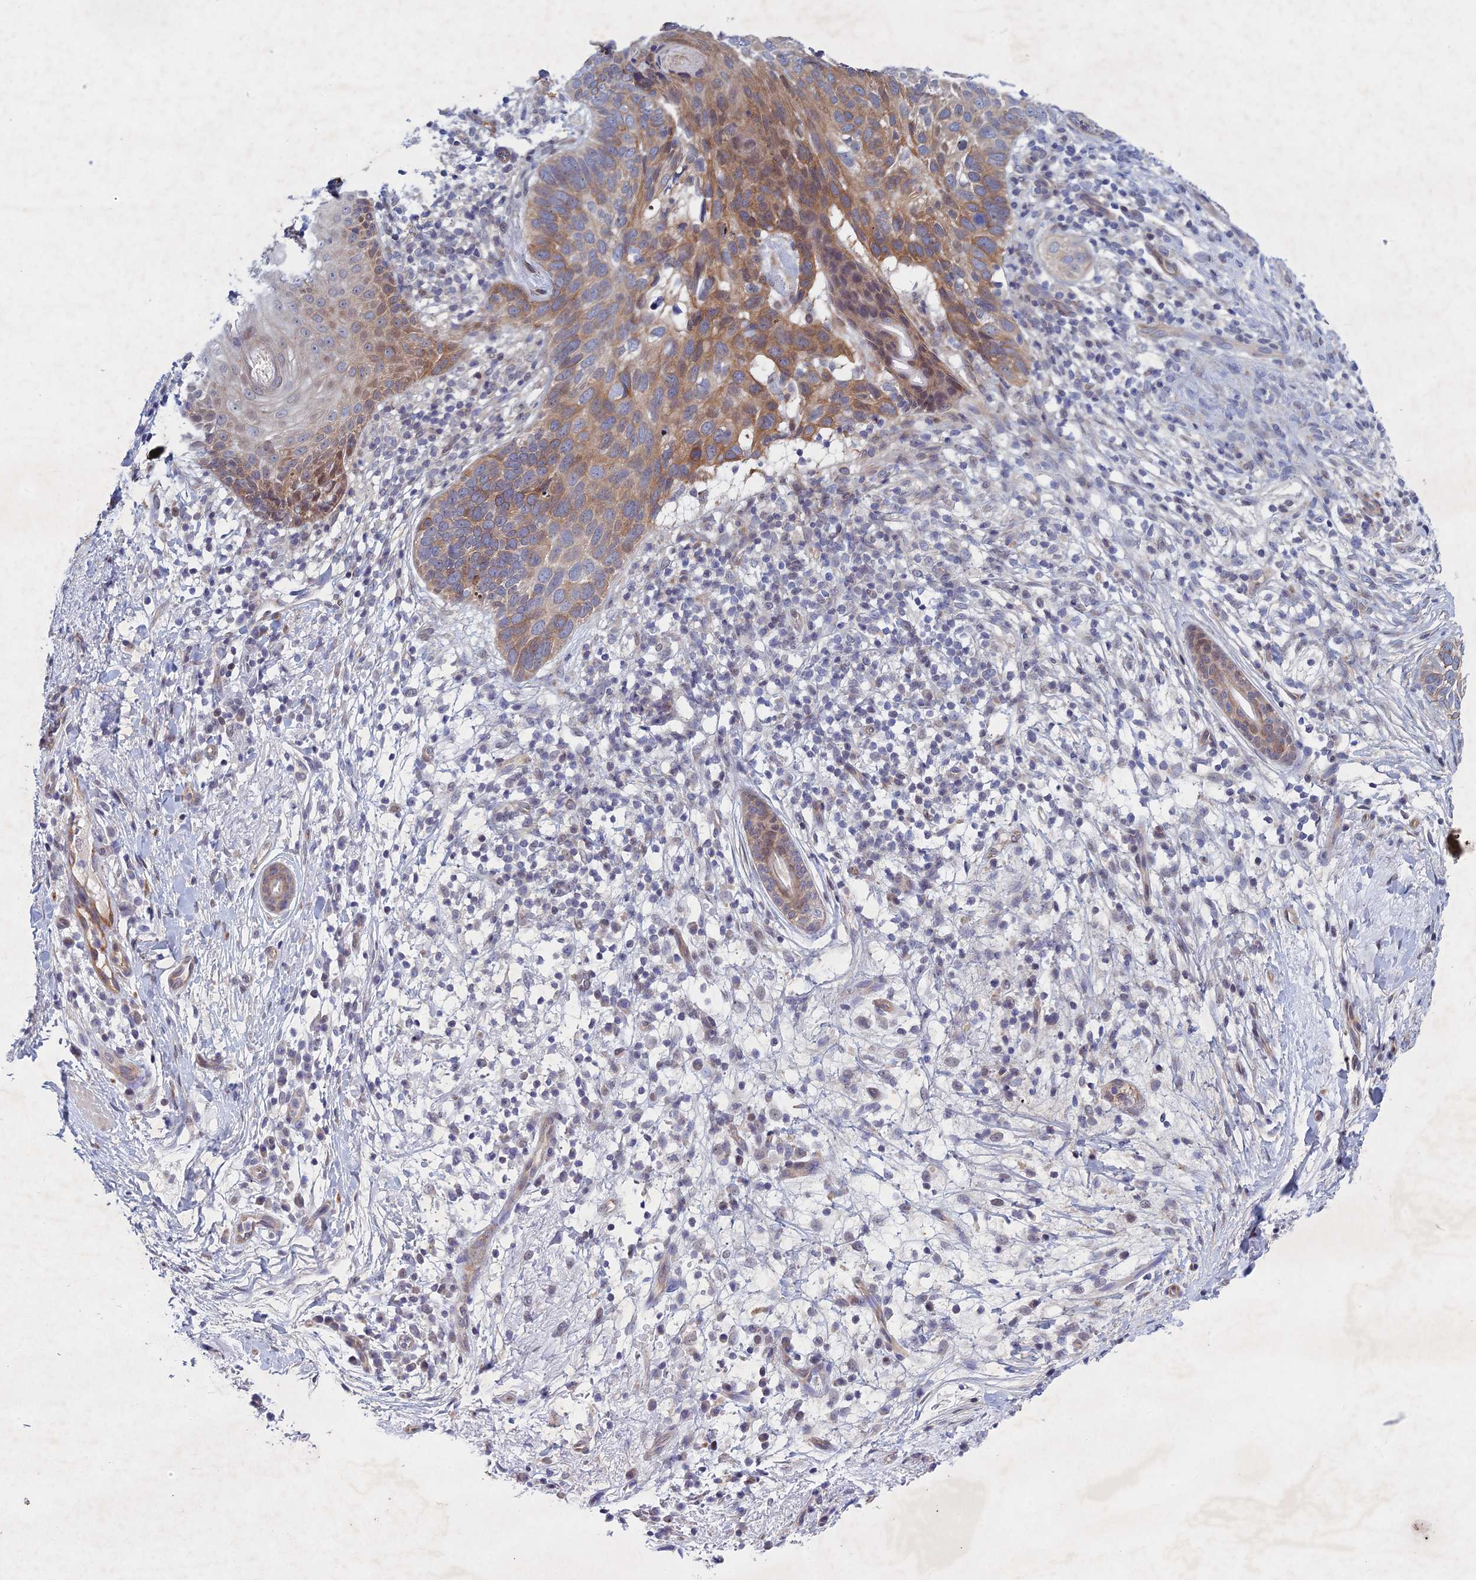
{"staining": {"intensity": "moderate", "quantity": ">75%", "location": "cytoplasmic/membranous"}, "tissue": "skin cancer", "cell_type": "Tumor cells", "image_type": "cancer", "snomed": [{"axis": "morphology", "description": "Basal cell carcinoma"}, {"axis": "topography", "description": "Skin"}], "caption": "A medium amount of moderate cytoplasmic/membranous expression is seen in approximately >75% of tumor cells in basal cell carcinoma (skin) tissue. The staining is performed using DAB brown chromogen to label protein expression. The nuclei are counter-stained blue using hematoxylin.", "gene": "PTHLH", "patient": {"sex": "male", "age": 85}}